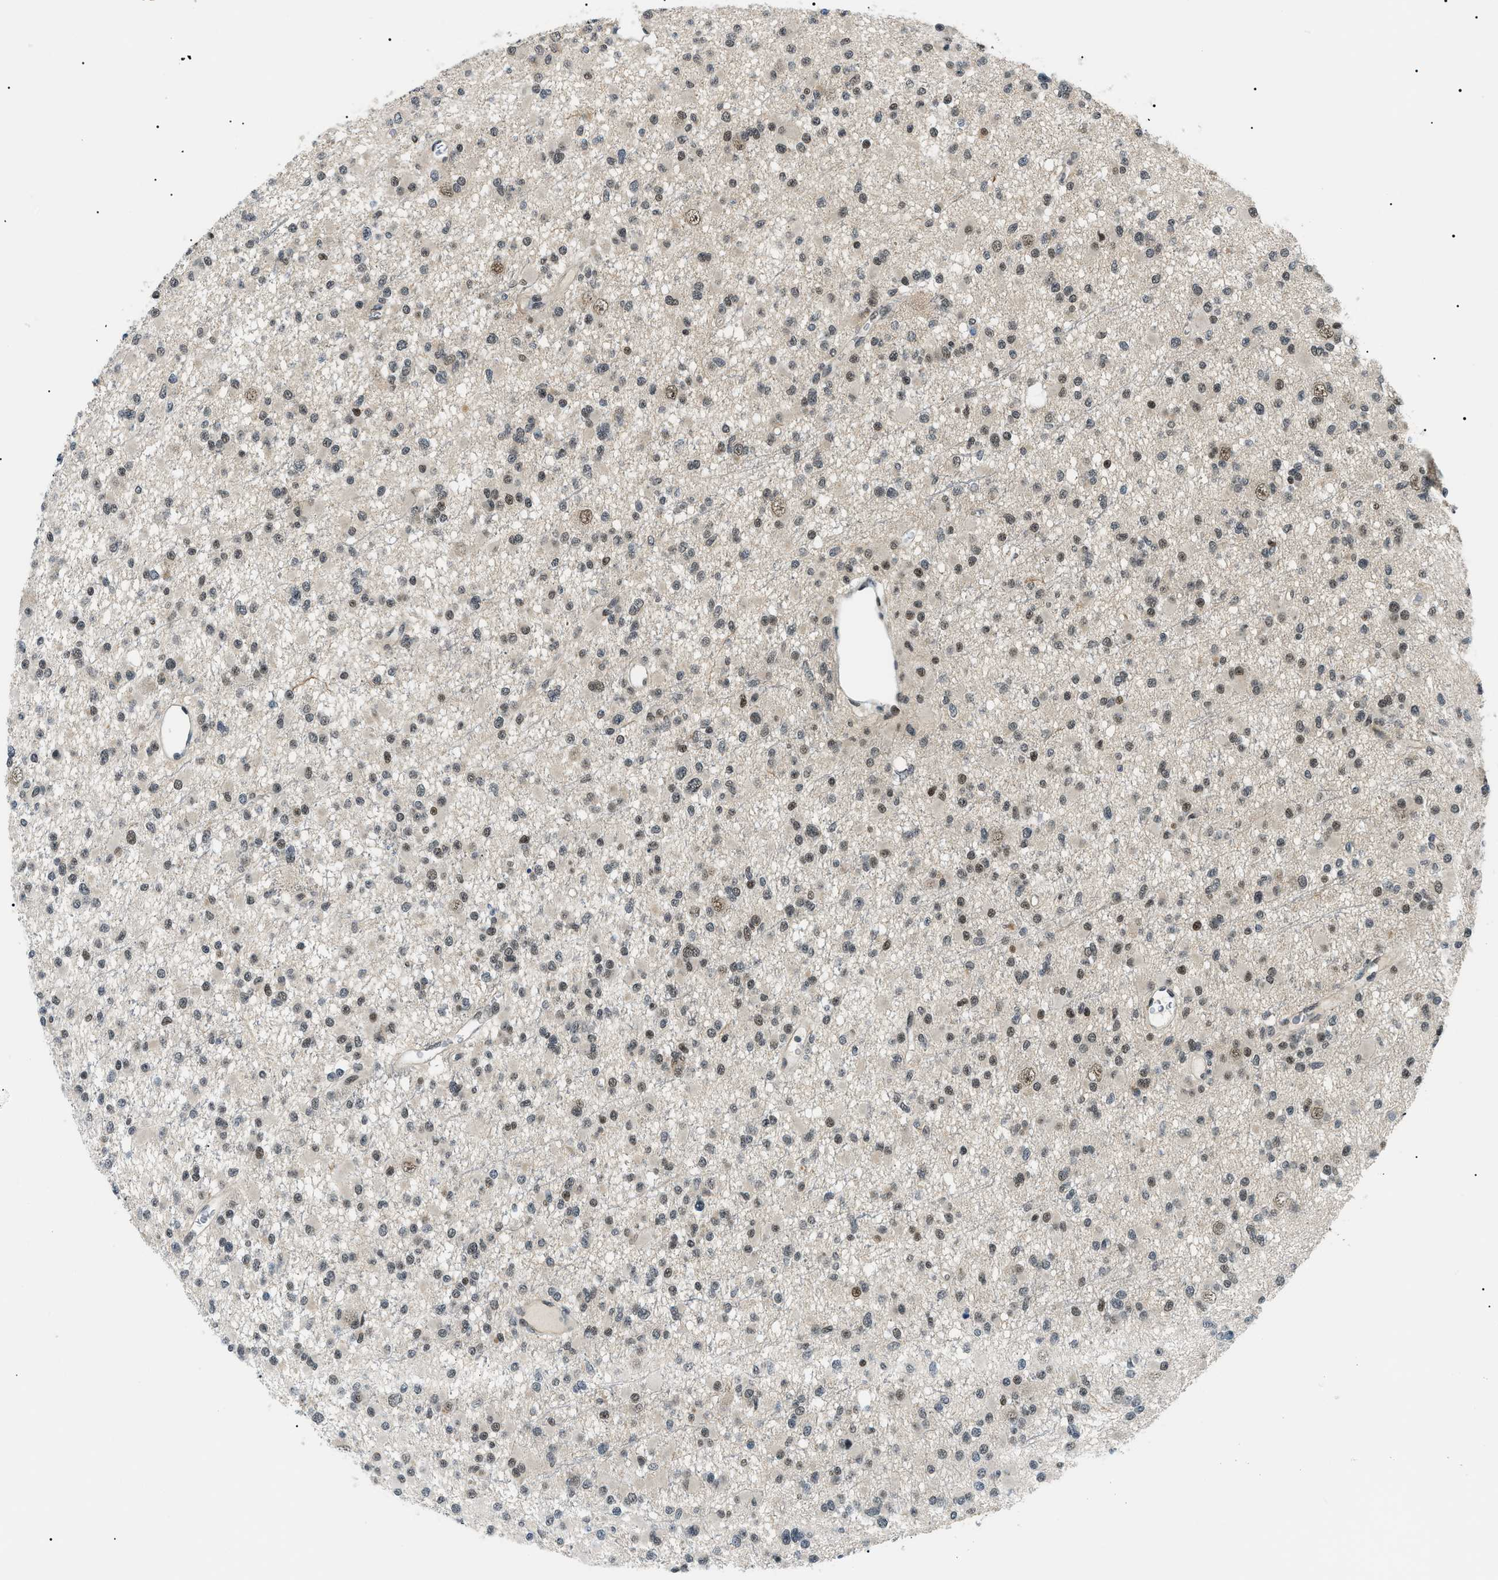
{"staining": {"intensity": "weak", "quantity": ">75%", "location": "nuclear"}, "tissue": "glioma", "cell_type": "Tumor cells", "image_type": "cancer", "snomed": [{"axis": "morphology", "description": "Glioma, malignant, Low grade"}, {"axis": "topography", "description": "Brain"}], "caption": "A histopathology image of human glioma stained for a protein reveals weak nuclear brown staining in tumor cells.", "gene": "RBM15", "patient": {"sex": "female", "age": 22}}